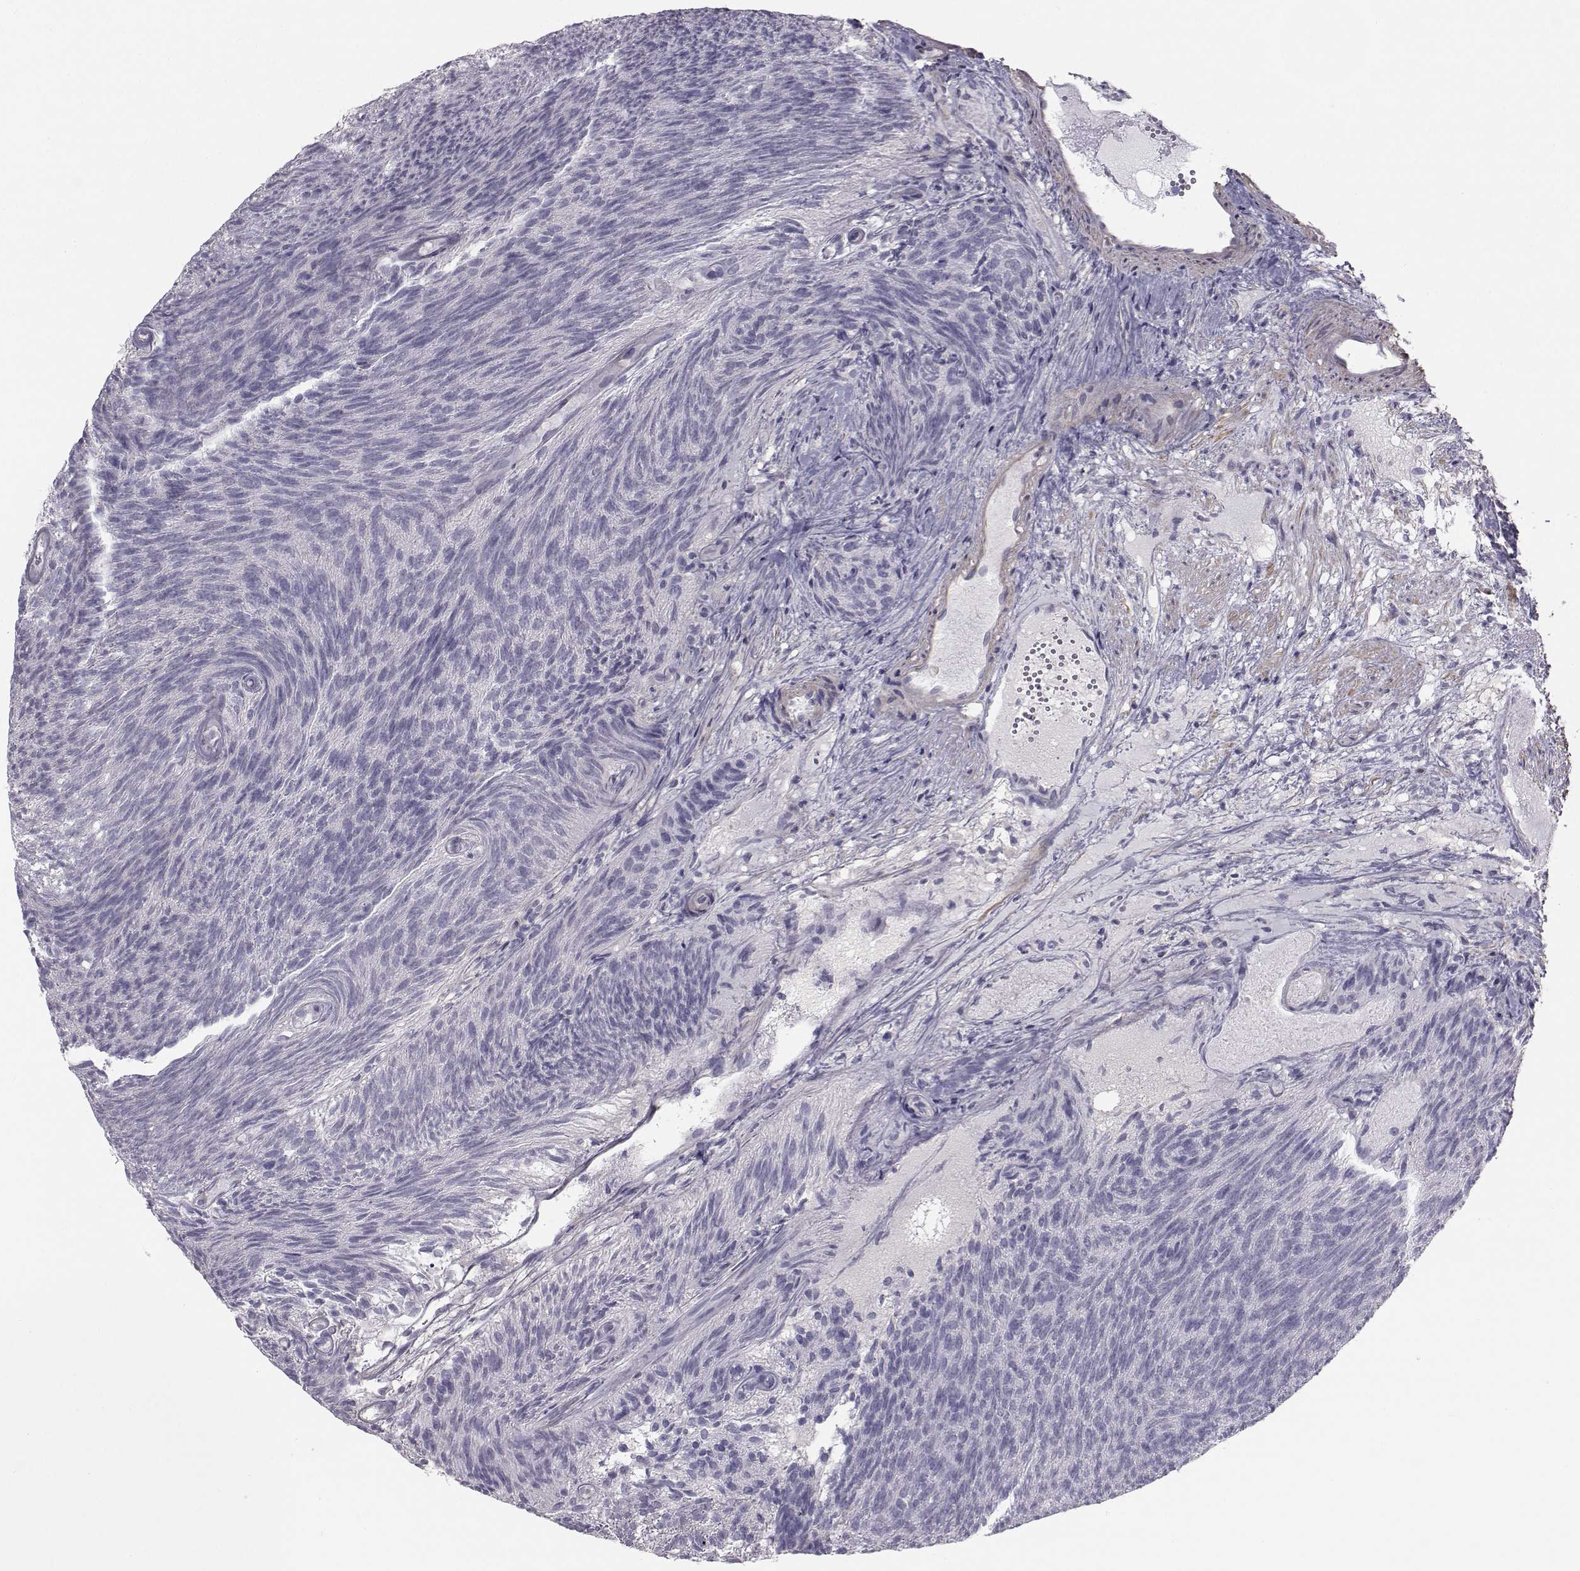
{"staining": {"intensity": "negative", "quantity": "none", "location": "none"}, "tissue": "urothelial cancer", "cell_type": "Tumor cells", "image_type": "cancer", "snomed": [{"axis": "morphology", "description": "Urothelial carcinoma, Low grade"}, {"axis": "topography", "description": "Urinary bladder"}], "caption": "Tumor cells show no significant protein positivity in urothelial cancer. Brightfield microscopy of immunohistochemistry stained with DAB (3,3'-diaminobenzidine) (brown) and hematoxylin (blue), captured at high magnification.", "gene": "GARIN3", "patient": {"sex": "male", "age": 77}}